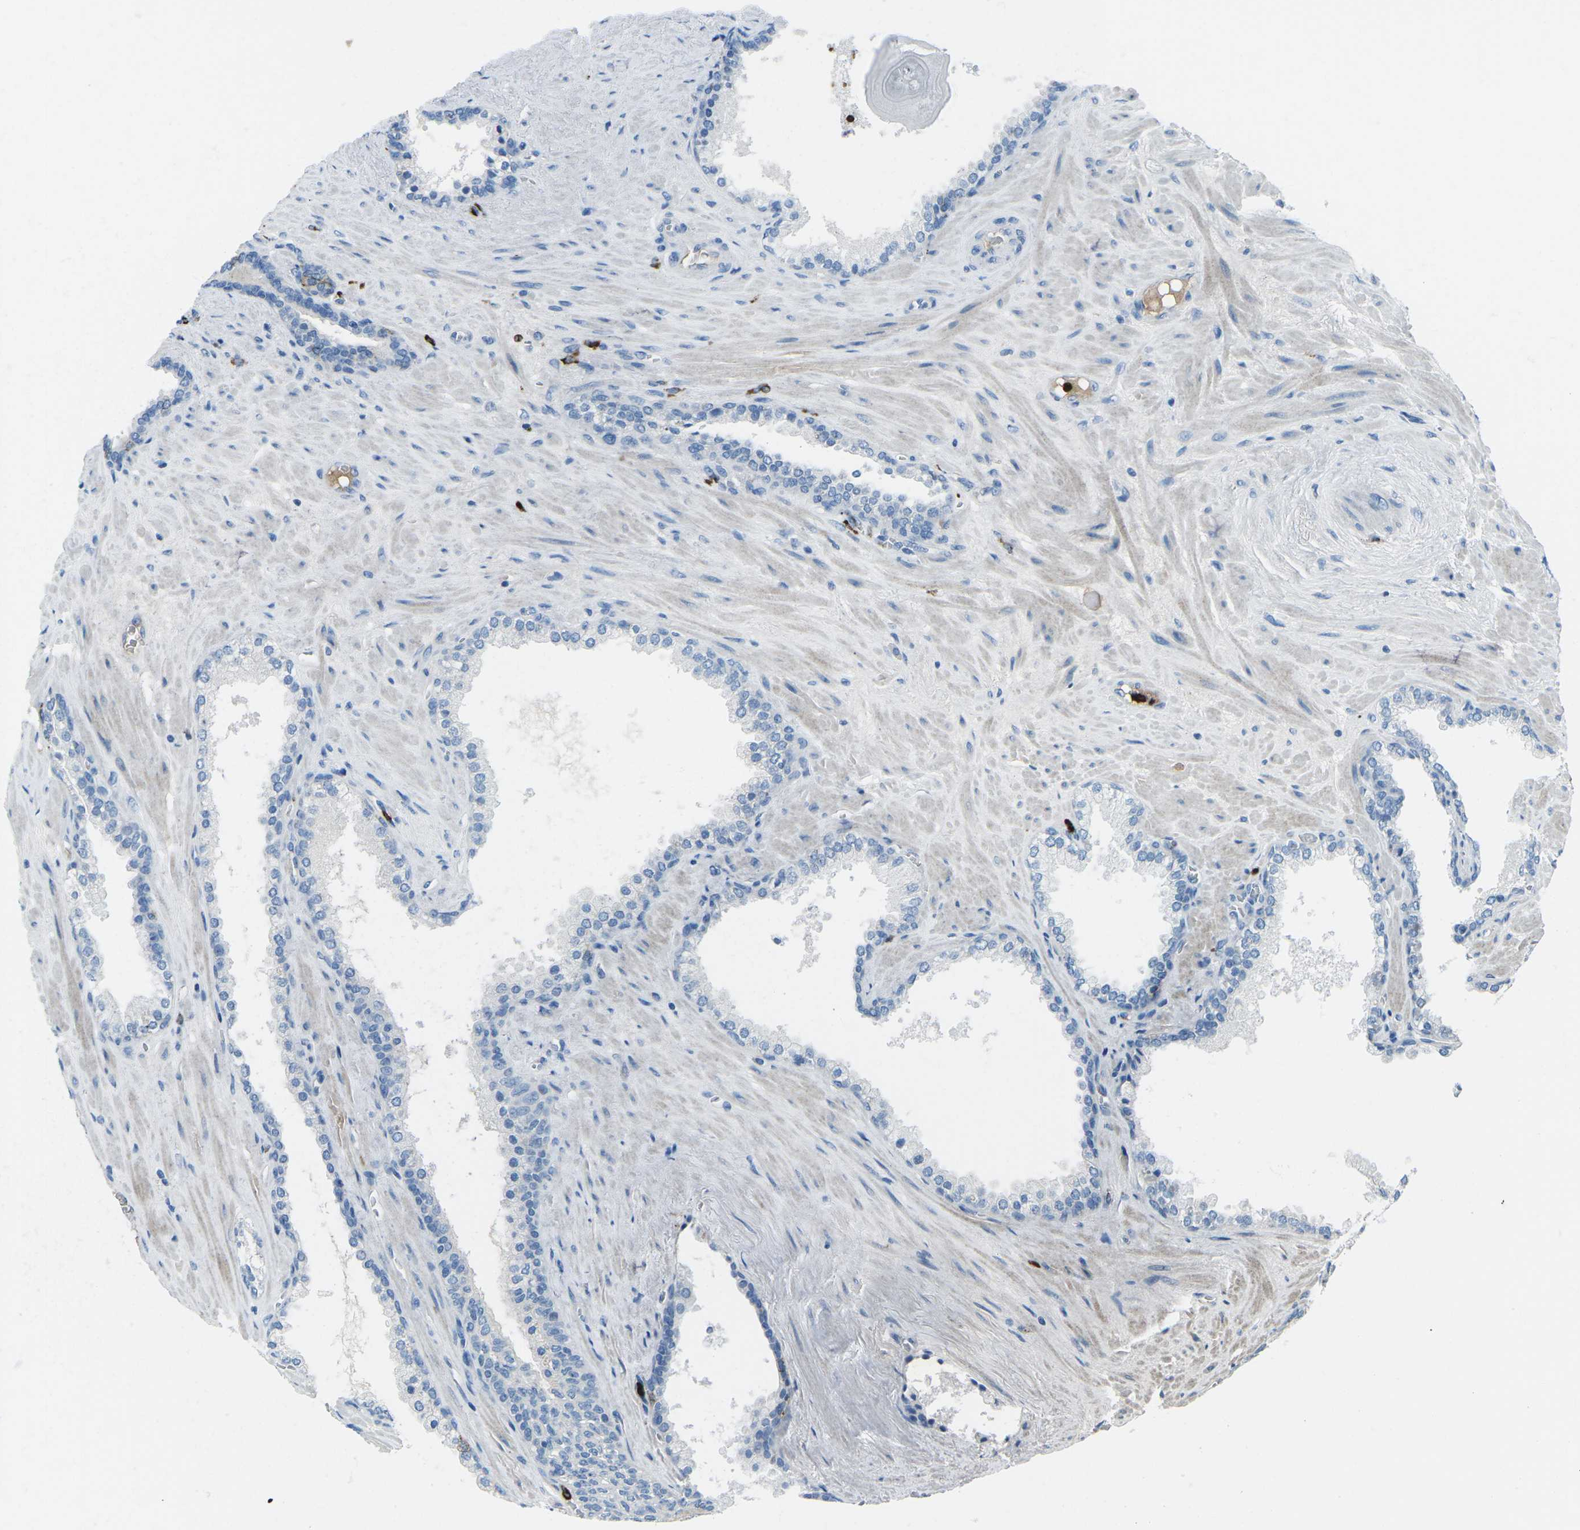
{"staining": {"intensity": "negative", "quantity": "none", "location": "none"}, "tissue": "prostate cancer", "cell_type": "Tumor cells", "image_type": "cancer", "snomed": [{"axis": "morphology", "description": "Adenocarcinoma, Low grade"}, {"axis": "topography", "description": "Prostate"}], "caption": "Tumor cells show no significant expression in prostate low-grade adenocarcinoma.", "gene": "FCN1", "patient": {"sex": "male", "age": 63}}